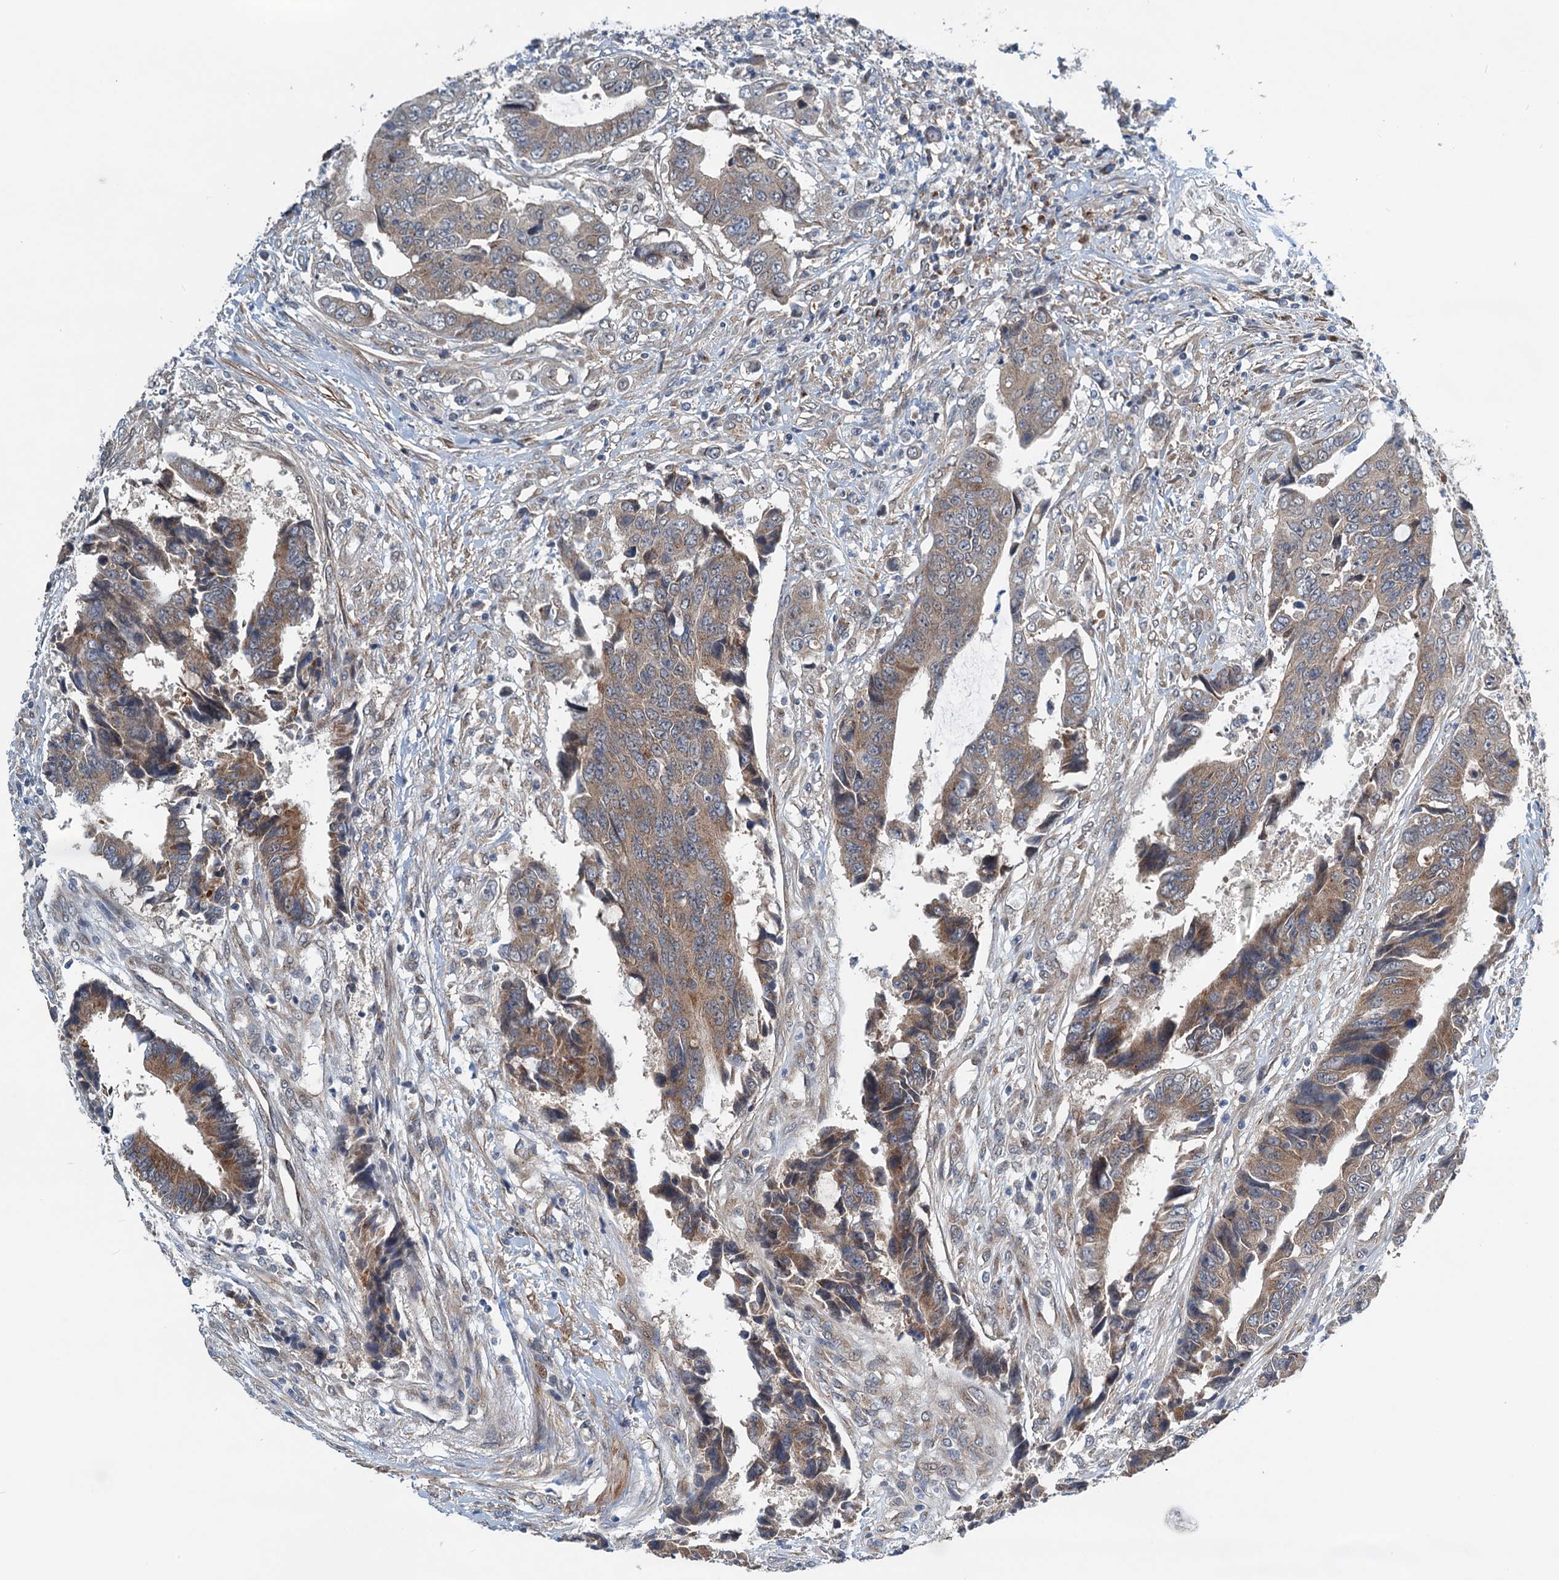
{"staining": {"intensity": "moderate", "quantity": "25%-75%", "location": "cytoplasmic/membranous"}, "tissue": "colorectal cancer", "cell_type": "Tumor cells", "image_type": "cancer", "snomed": [{"axis": "morphology", "description": "Adenocarcinoma, NOS"}, {"axis": "topography", "description": "Rectum"}], "caption": "This histopathology image displays colorectal cancer stained with IHC to label a protein in brown. The cytoplasmic/membranous of tumor cells show moderate positivity for the protein. Nuclei are counter-stained blue.", "gene": "DYNC2I2", "patient": {"sex": "male", "age": 84}}